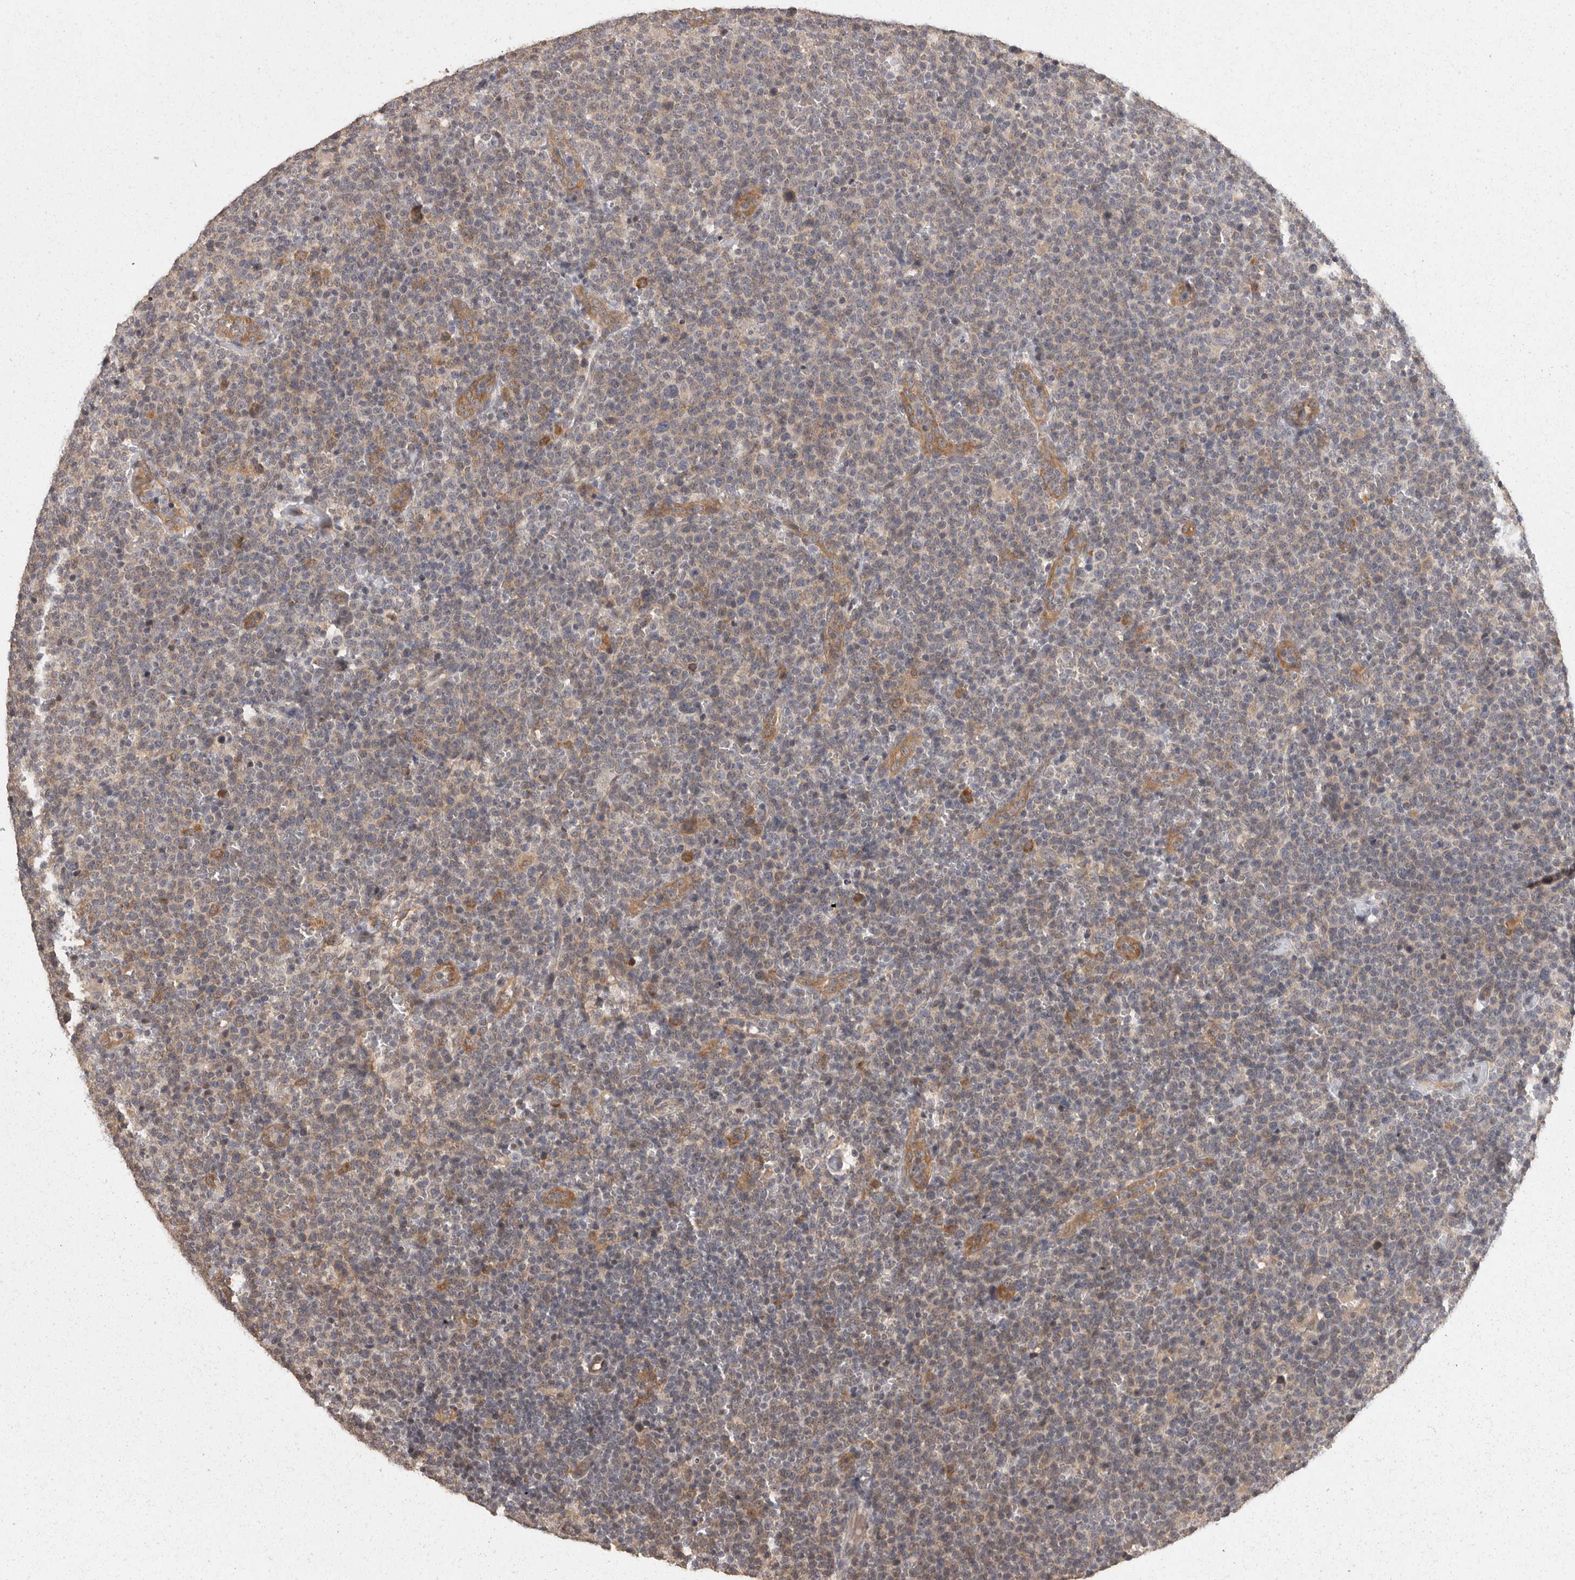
{"staining": {"intensity": "negative", "quantity": "none", "location": "none"}, "tissue": "lymphoma", "cell_type": "Tumor cells", "image_type": "cancer", "snomed": [{"axis": "morphology", "description": "Malignant lymphoma, non-Hodgkin's type, High grade"}, {"axis": "topography", "description": "Lymph node"}], "caption": "High power microscopy photomicrograph of an immunohistochemistry photomicrograph of lymphoma, revealing no significant expression in tumor cells.", "gene": "BAIAP2", "patient": {"sex": "male", "age": 61}}